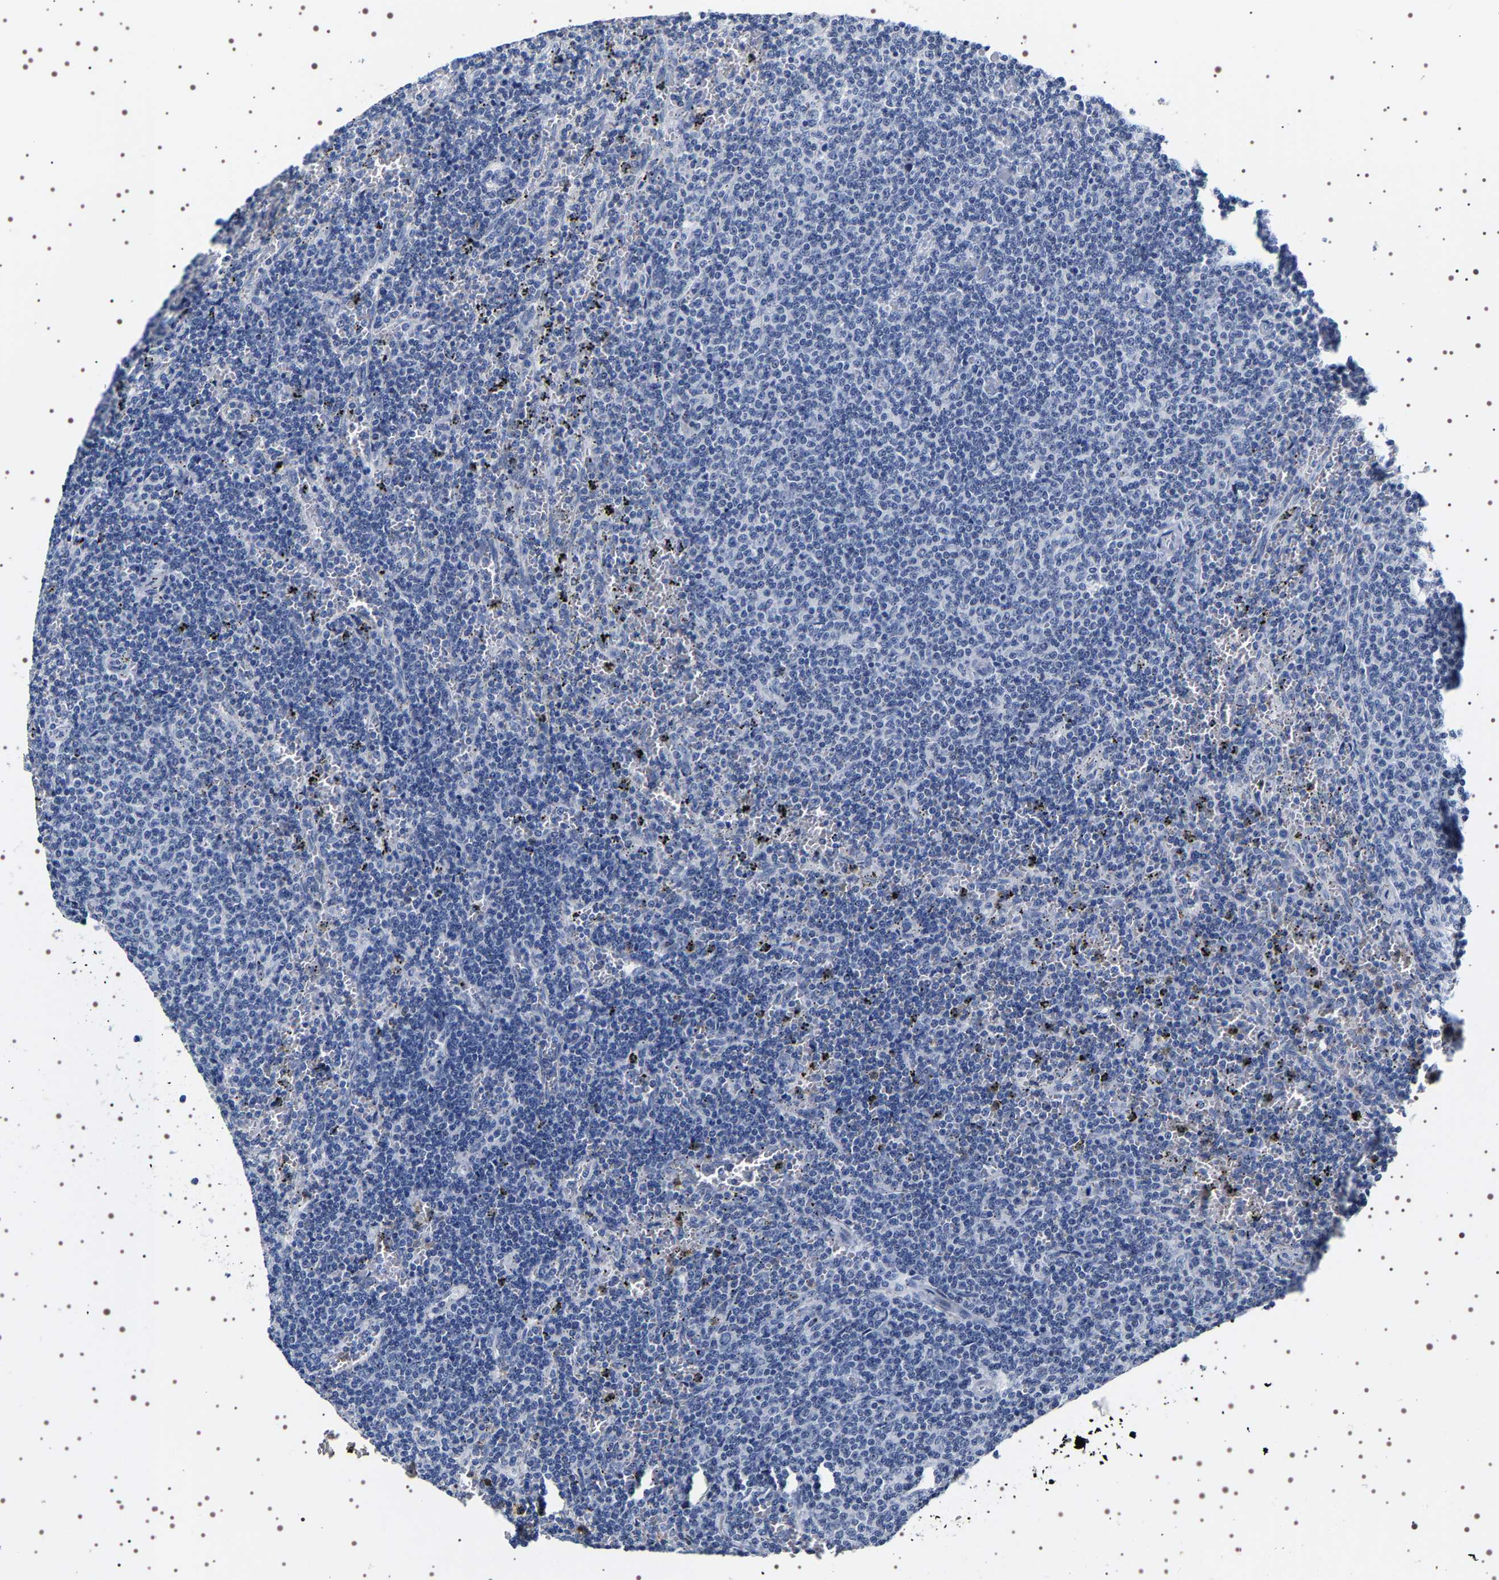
{"staining": {"intensity": "negative", "quantity": "none", "location": "none"}, "tissue": "lymphoma", "cell_type": "Tumor cells", "image_type": "cancer", "snomed": [{"axis": "morphology", "description": "Malignant lymphoma, non-Hodgkin's type, Low grade"}, {"axis": "topography", "description": "Spleen"}], "caption": "Lymphoma stained for a protein using immunohistochemistry (IHC) displays no staining tumor cells.", "gene": "UBQLN3", "patient": {"sex": "female", "age": 50}}